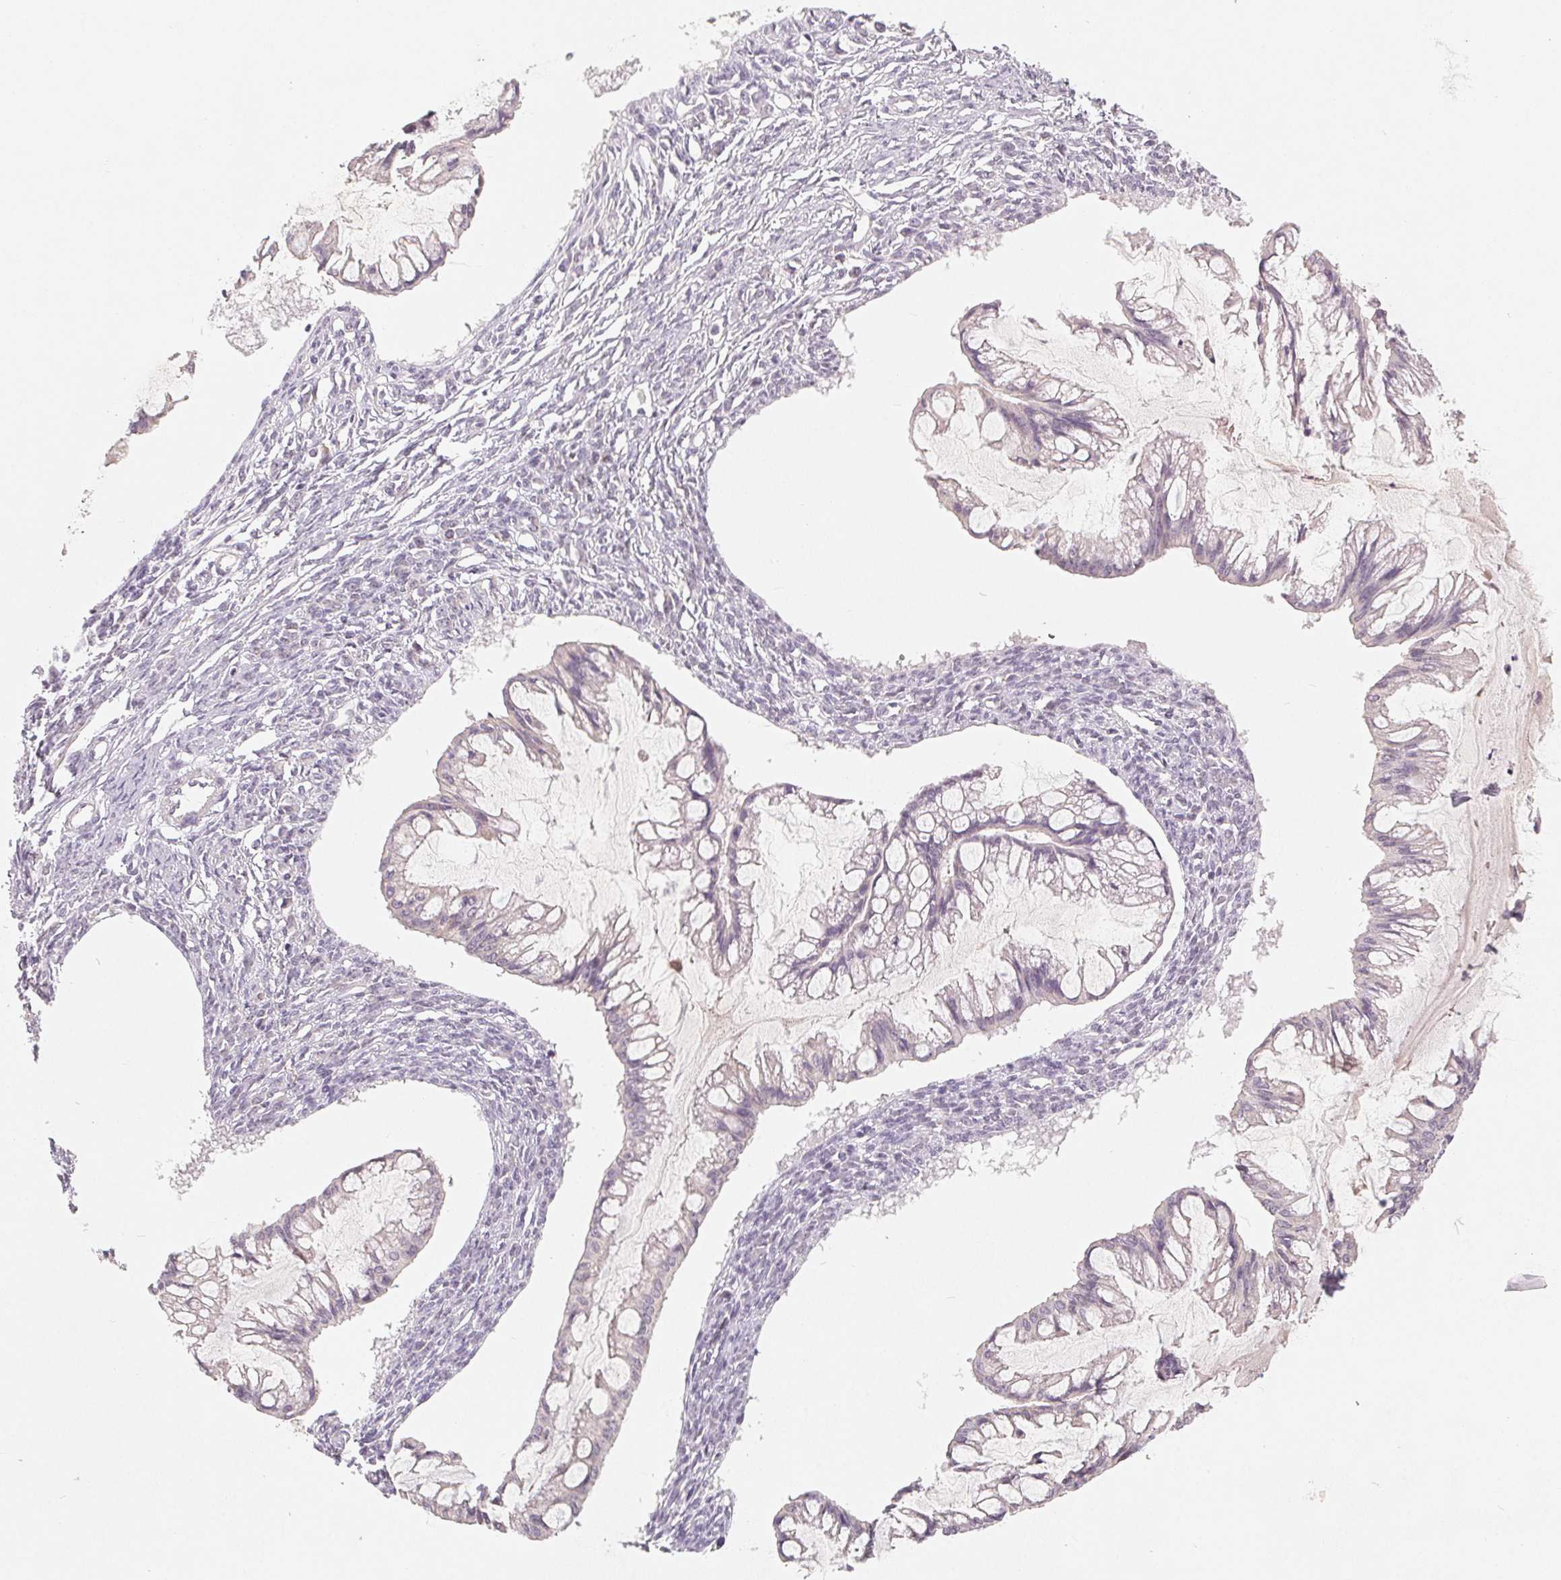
{"staining": {"intensity": "weak", "quantity": "<25%", "location": "cytoplasmic/membranous"}, "tissue": "ovarian cancer", "cell_type": "Tumor cells", "image_type": "cancer", "snomed": [{"axis": "morphology", "description": "Cystadenocarcinoma, mucinous, NOS"}, {"axis": "topography", "description": "Ovary"}], "caption": "There is no significant staining in tumor cells of ovarian mucinous cystadenocarcinoma. (DAB immunohistochemistry (IHC) visualized using brightfield microscopy, high magnification).", "gene": "GHITM", "patient": {"sex": "female", "age": 73}}